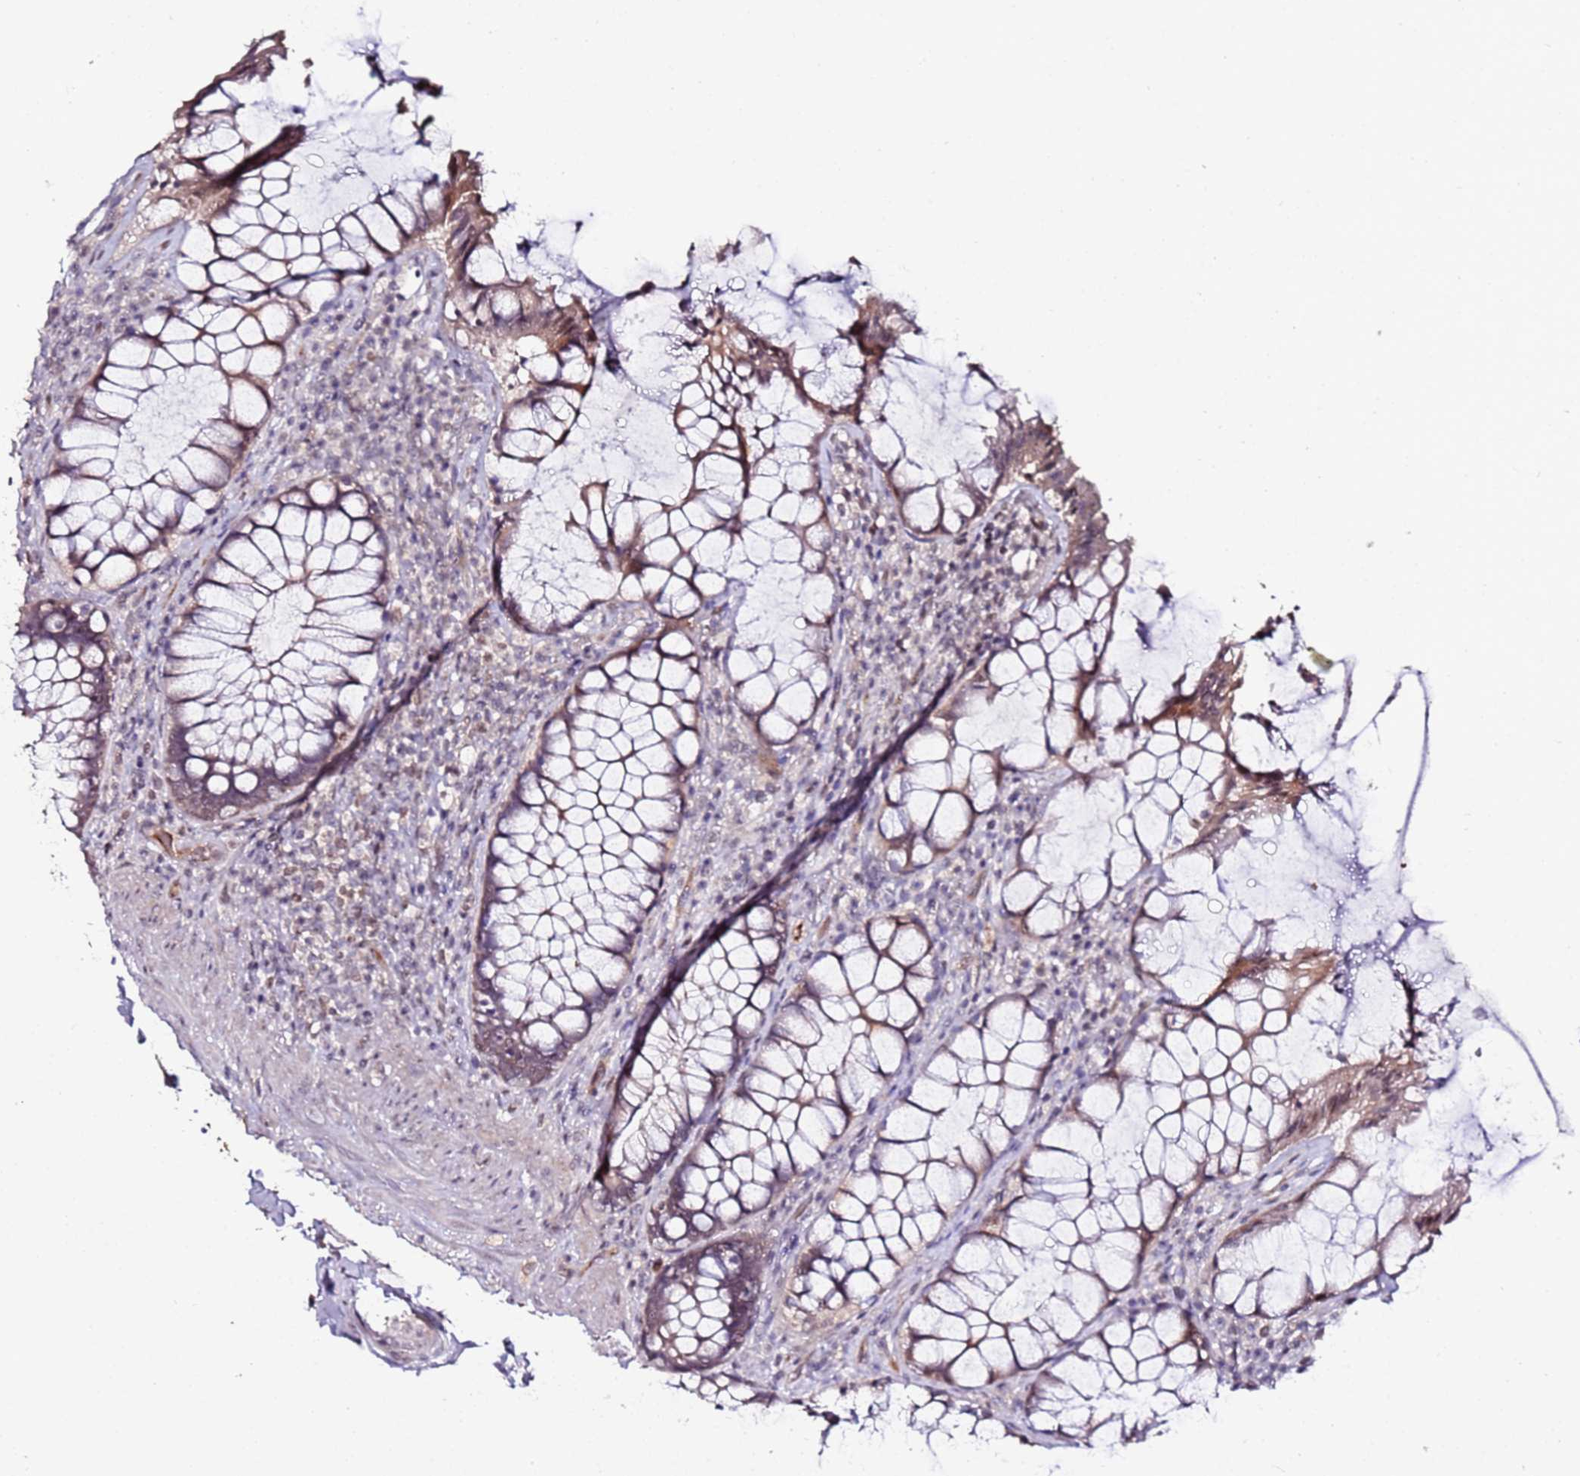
{"staining": {"intensity": "moderate", "quantity": "25%-75%", "location": "cytoplasmic/membranous,nuclear"}, "tissue": "rectum", "cell_type": "Glandular cells", "image_type": "normal", "snomed": [{"axis": "morphology", "description": "Normal tissue, NOS"}, {"axis": "topography", "description": "Rectum"}], "caption": "Protein expression analysis of unremarkable human rectum reveals moderate cytoplasmic/membranous,nuclear staining in approximately 25%-75% of glandular cells. (Stains: DAB (3,3'-diaminobenzidine) in brown, nuclei in blue, Microscopy: brightfield microscopy at high magnification).", "gene": "DUSP28", "patient": {"sex": "female", "age": 58}}